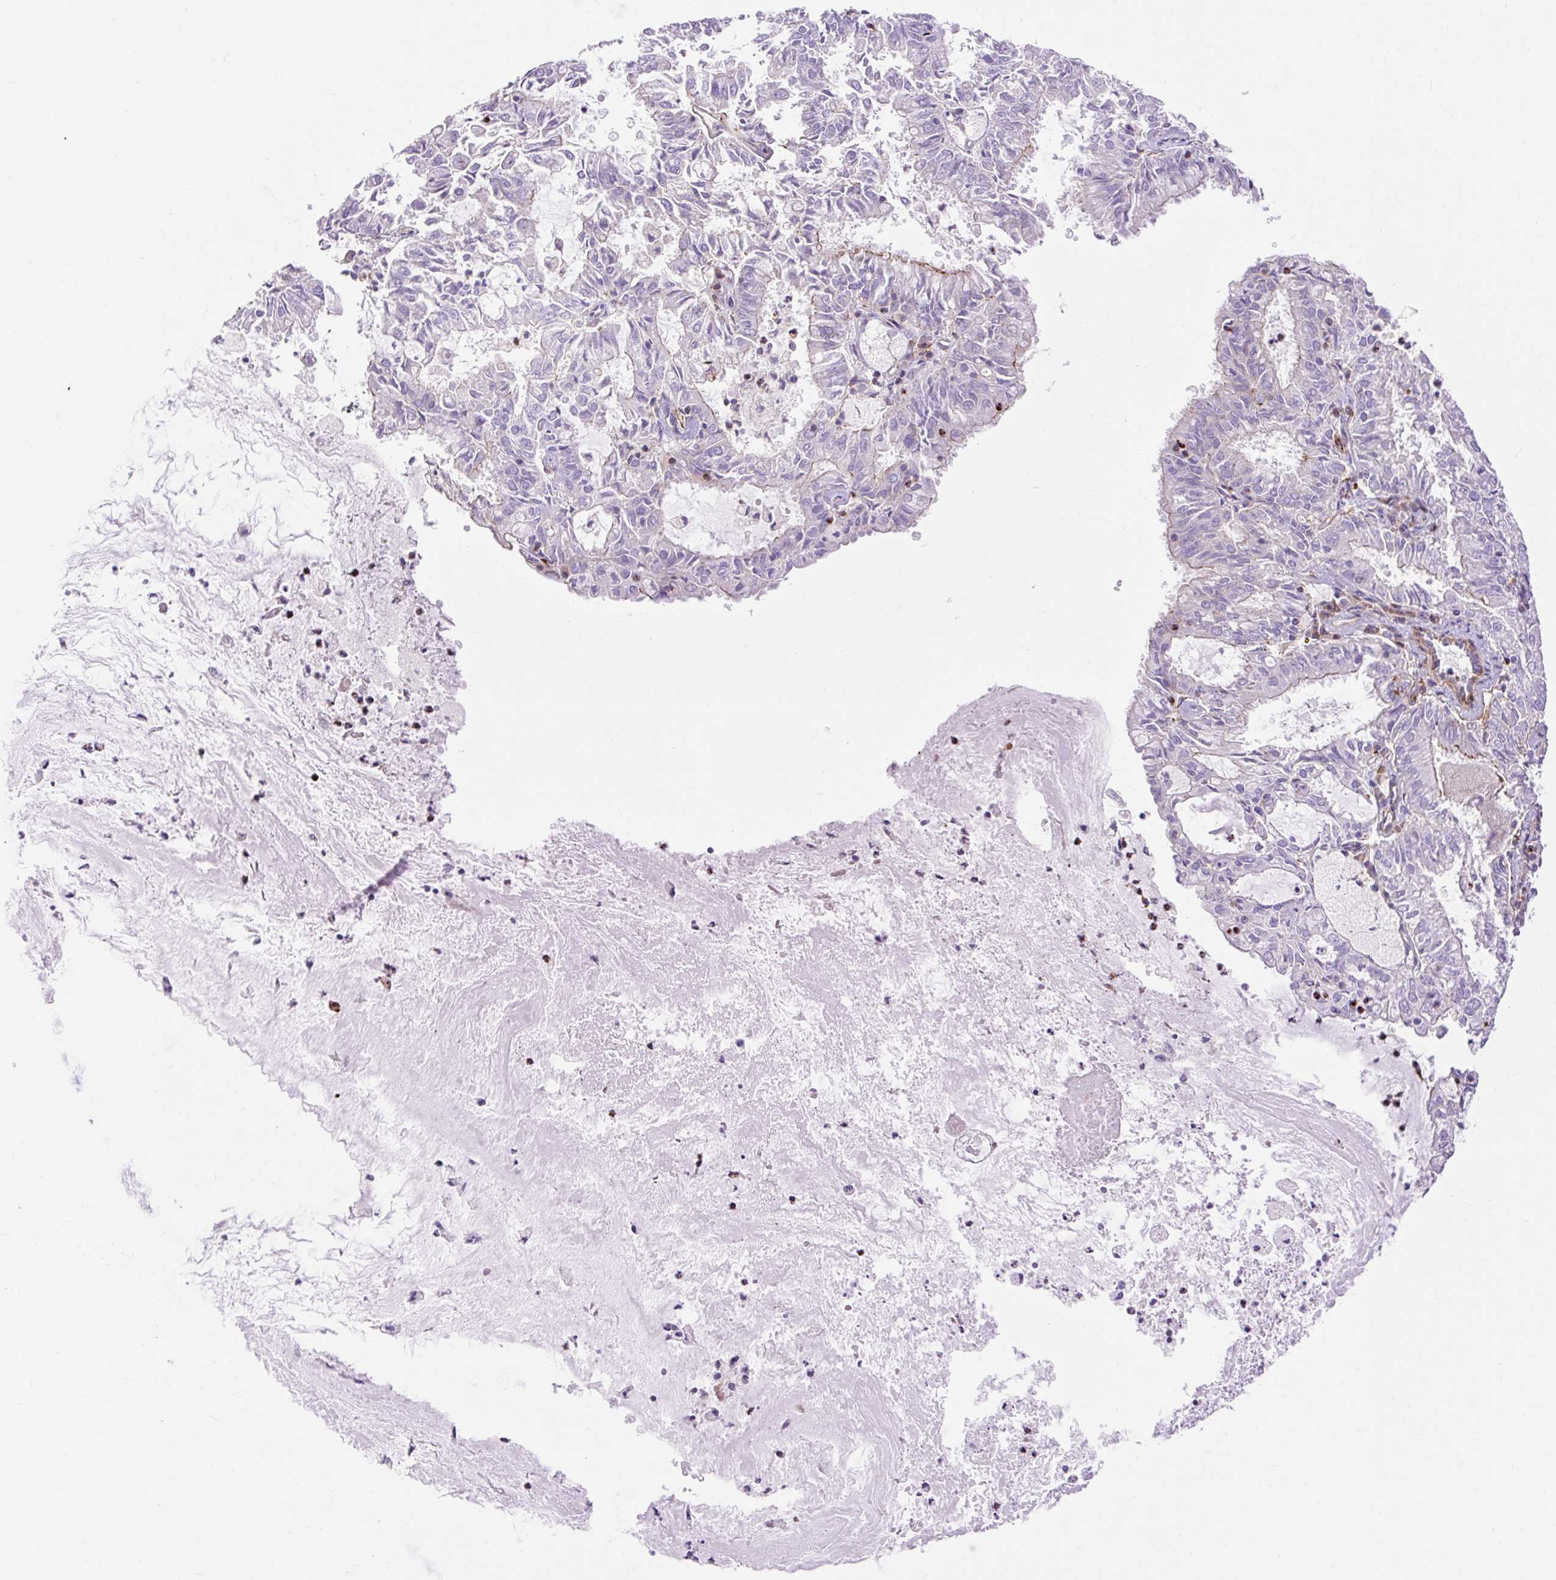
{"staining": {"intensity": "negative", "quantity": "none", "location": "none"}, "tissue": "endometrial cancer", "cell_type": "Tumor cells", "image_type": "cancer", "snomed": [{"axis": "morphology", "description": "Adenocarcinoma, NOS"}, {"axis": "topography", "description": "Endometrium"}], "caption": "Immunohistochemical staining of human endometrial adenocarcinoma exhibits no significant staining in tumor cells.", "gene": "CORO7-PAM16", "patient": {"sex": "female", "age": 57}}